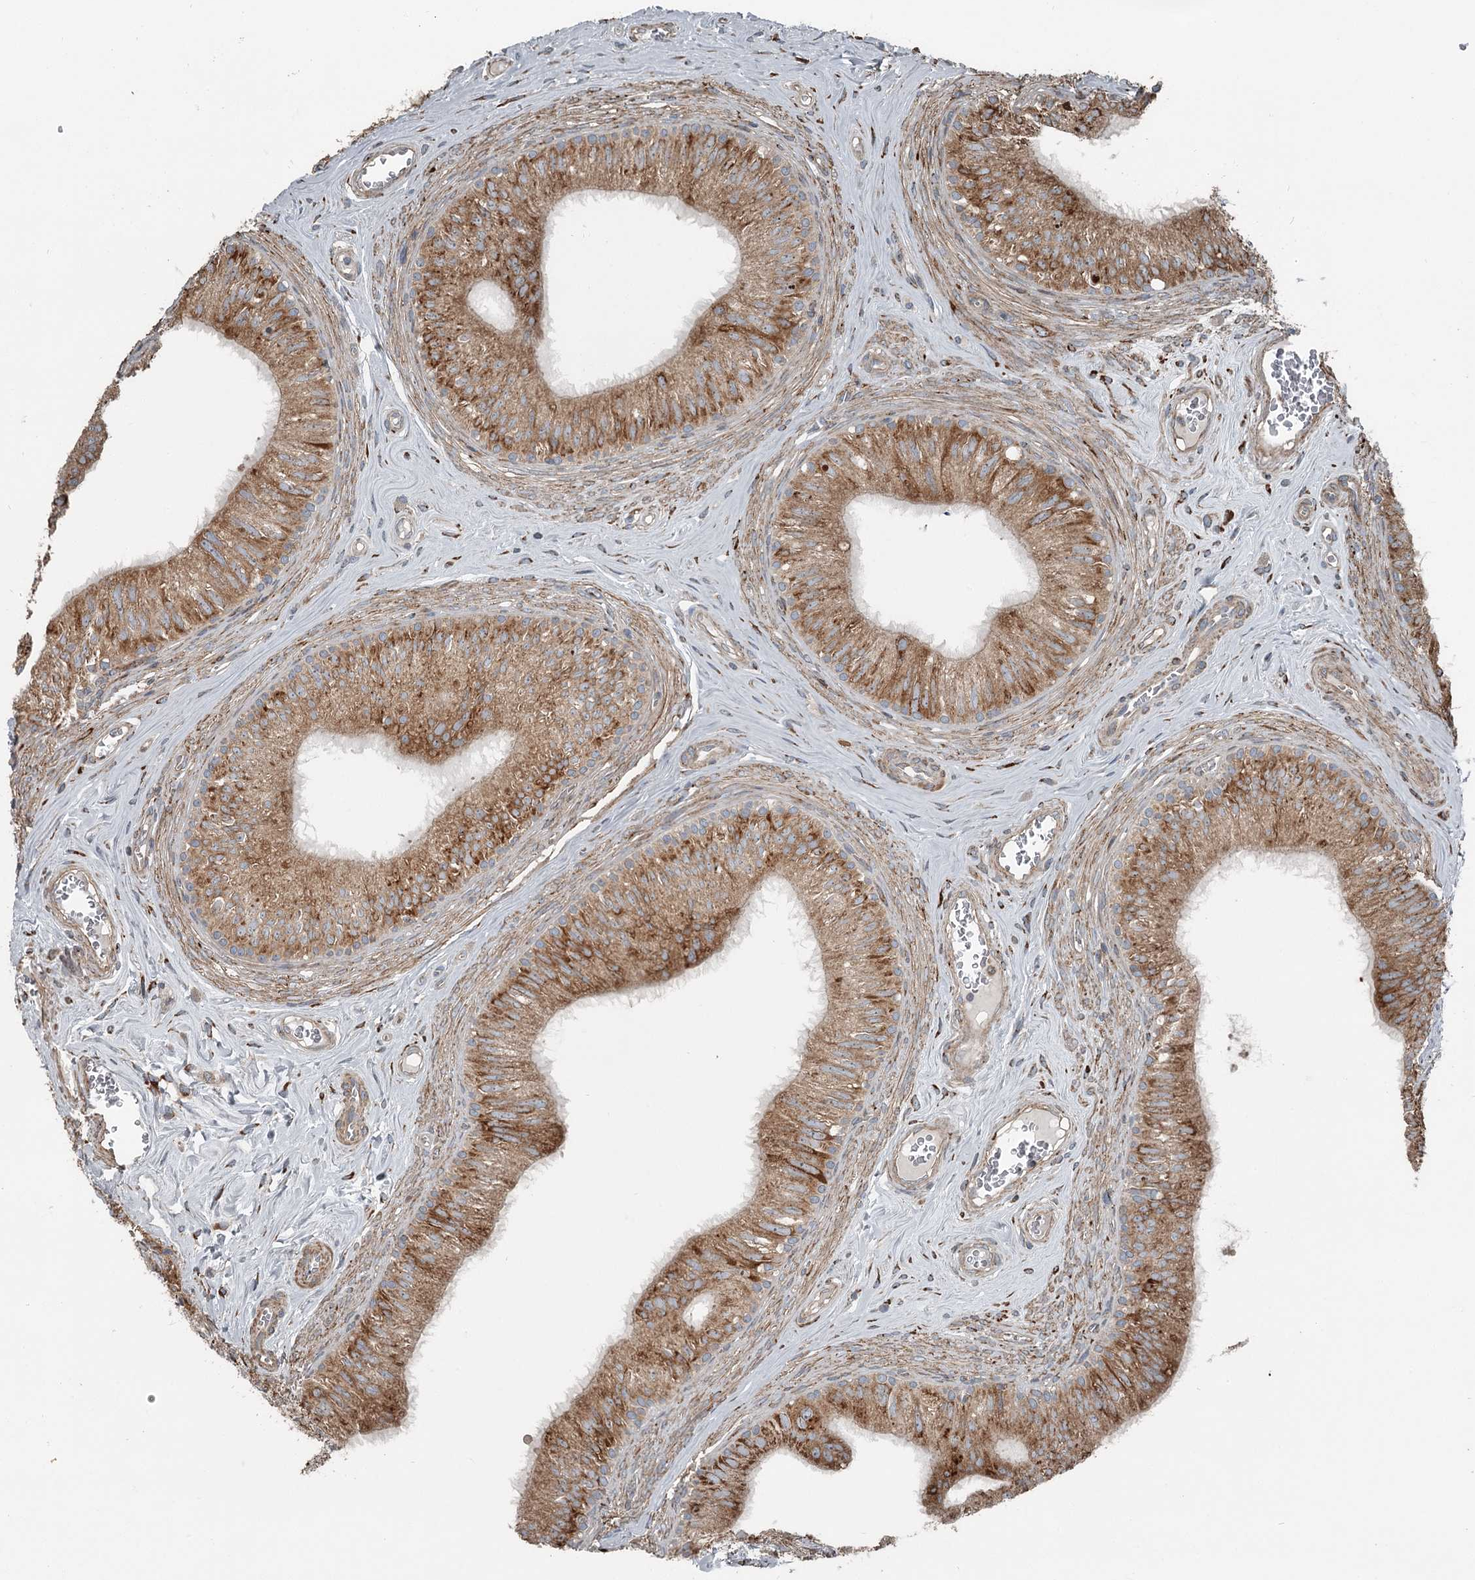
{"staining": {"intensity": "moderate", "quantity": ">75%", "location": "cytoplasmic/membranous"}, "tissue": "epididymis", "cell_type": "Glandular cells", "image_type": "normal", "snomed": [{"axis": "morphology", "description": "Normal tissue, NOS"}, {"axis": "topography", "description": "Epididymis"}], "caption": "IHC (DAB) staining of benign epididymis demonstrates moderate cytoplasmic/membranous protein expression in approximately >75% of glandular cells. The protein is shown in brown color, while the nuclei are stained blue.", "gene": "RASSF8", "patient": {"sex": "male", "age": 46}}